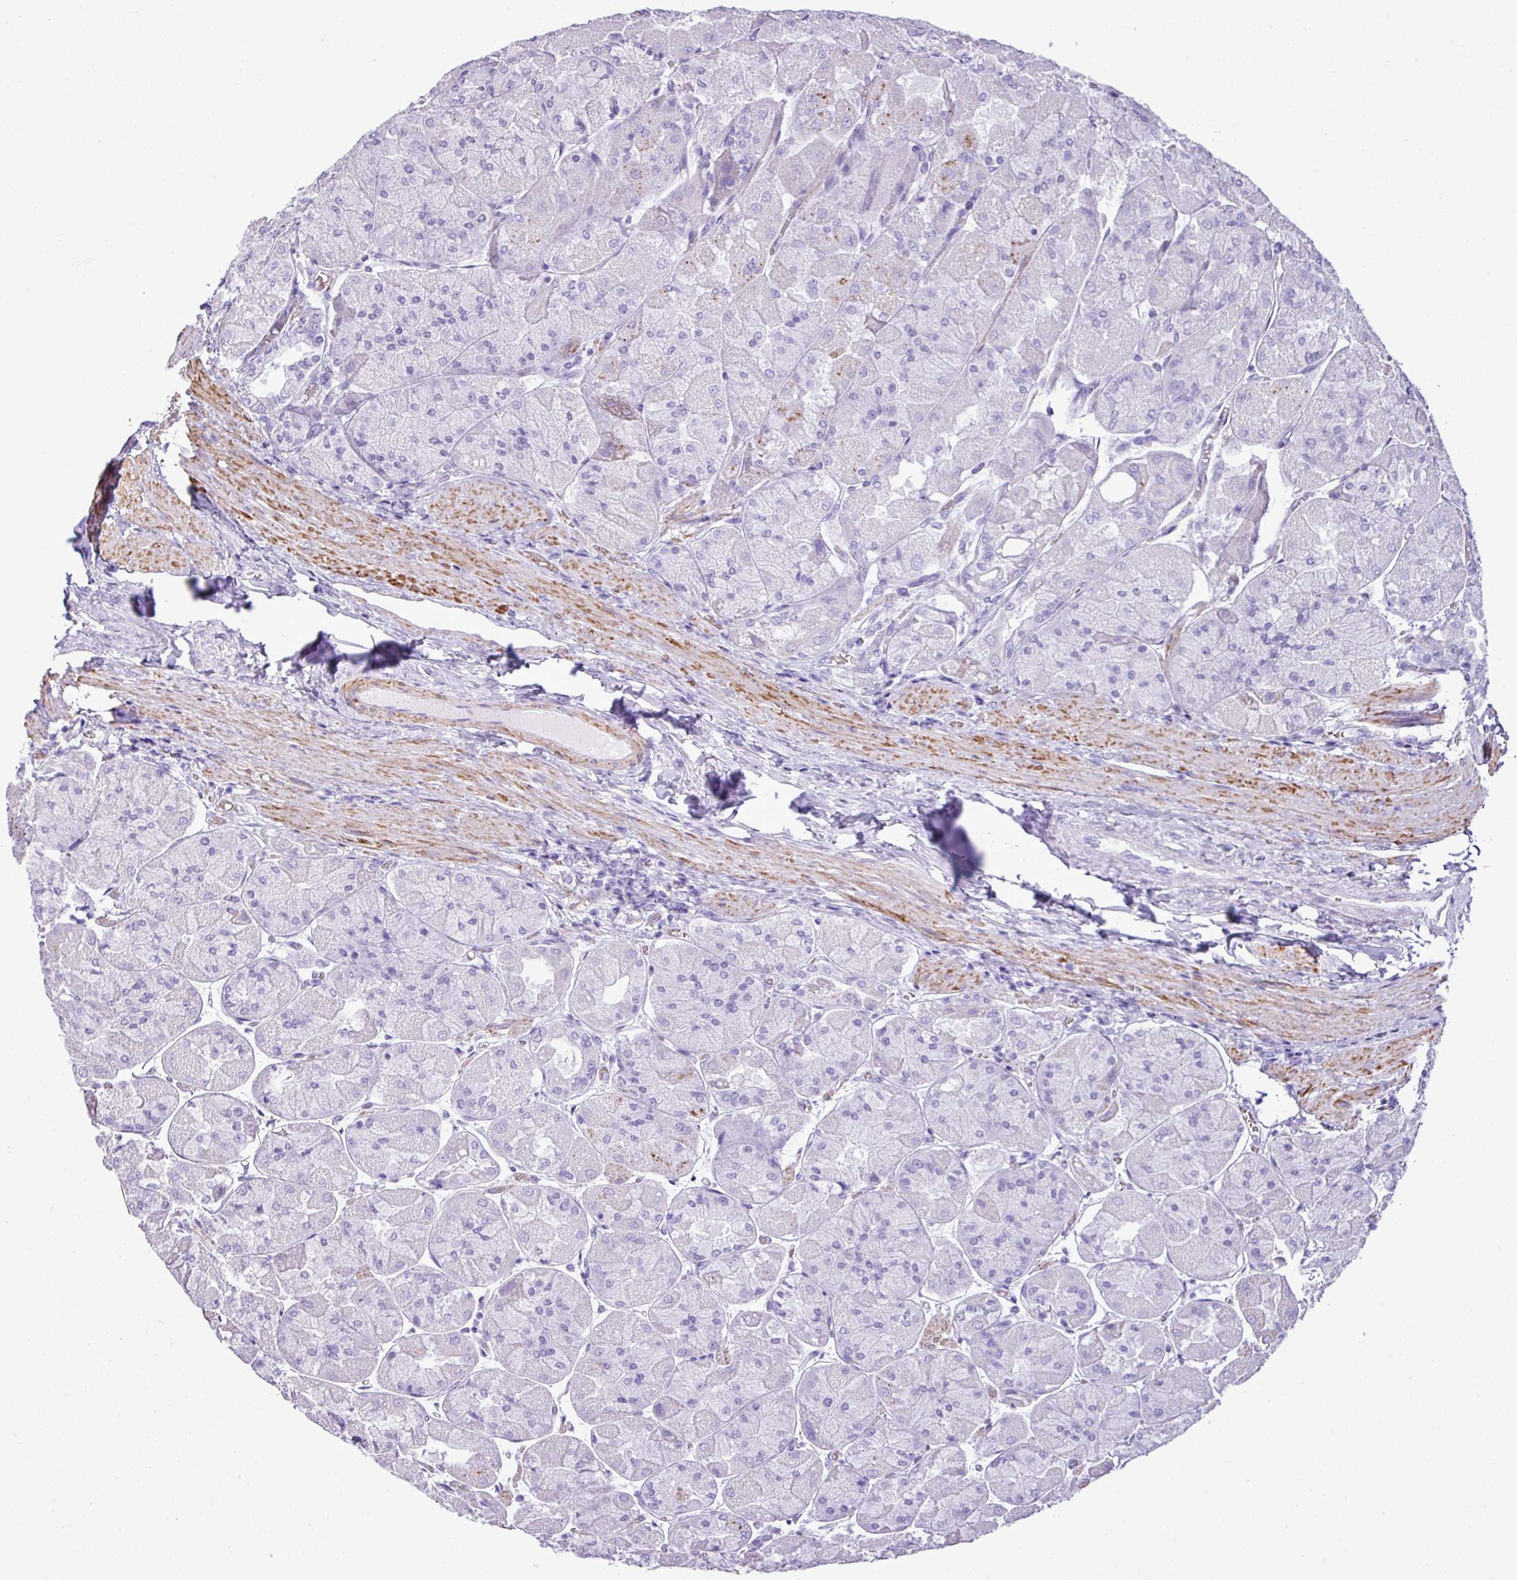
{"staining": {"intensity": "strong", "quantity": "<25%", "location": "cytoplasmic/membranous"}, "tissue": "stomach", "cell_type": "Glandular cells", "image_type": "normal", "snomed": [{"axis": "morphology", "description": "Normal tissue, NOS"}, {"axis": "topography", "description": "Stomach"}], "caption": "IHC image of benign stomach: human stomach stained using immunohistochemistry (IHC) exhibits medium levels of strong protein expression localized specifically in the cytoplasmic/membranous of glandular cells, appearing as a cytoplasmic/membranous brown color.", "gene": "ZSCAN5A", "patient": {"sex": "female", "age": 61}}